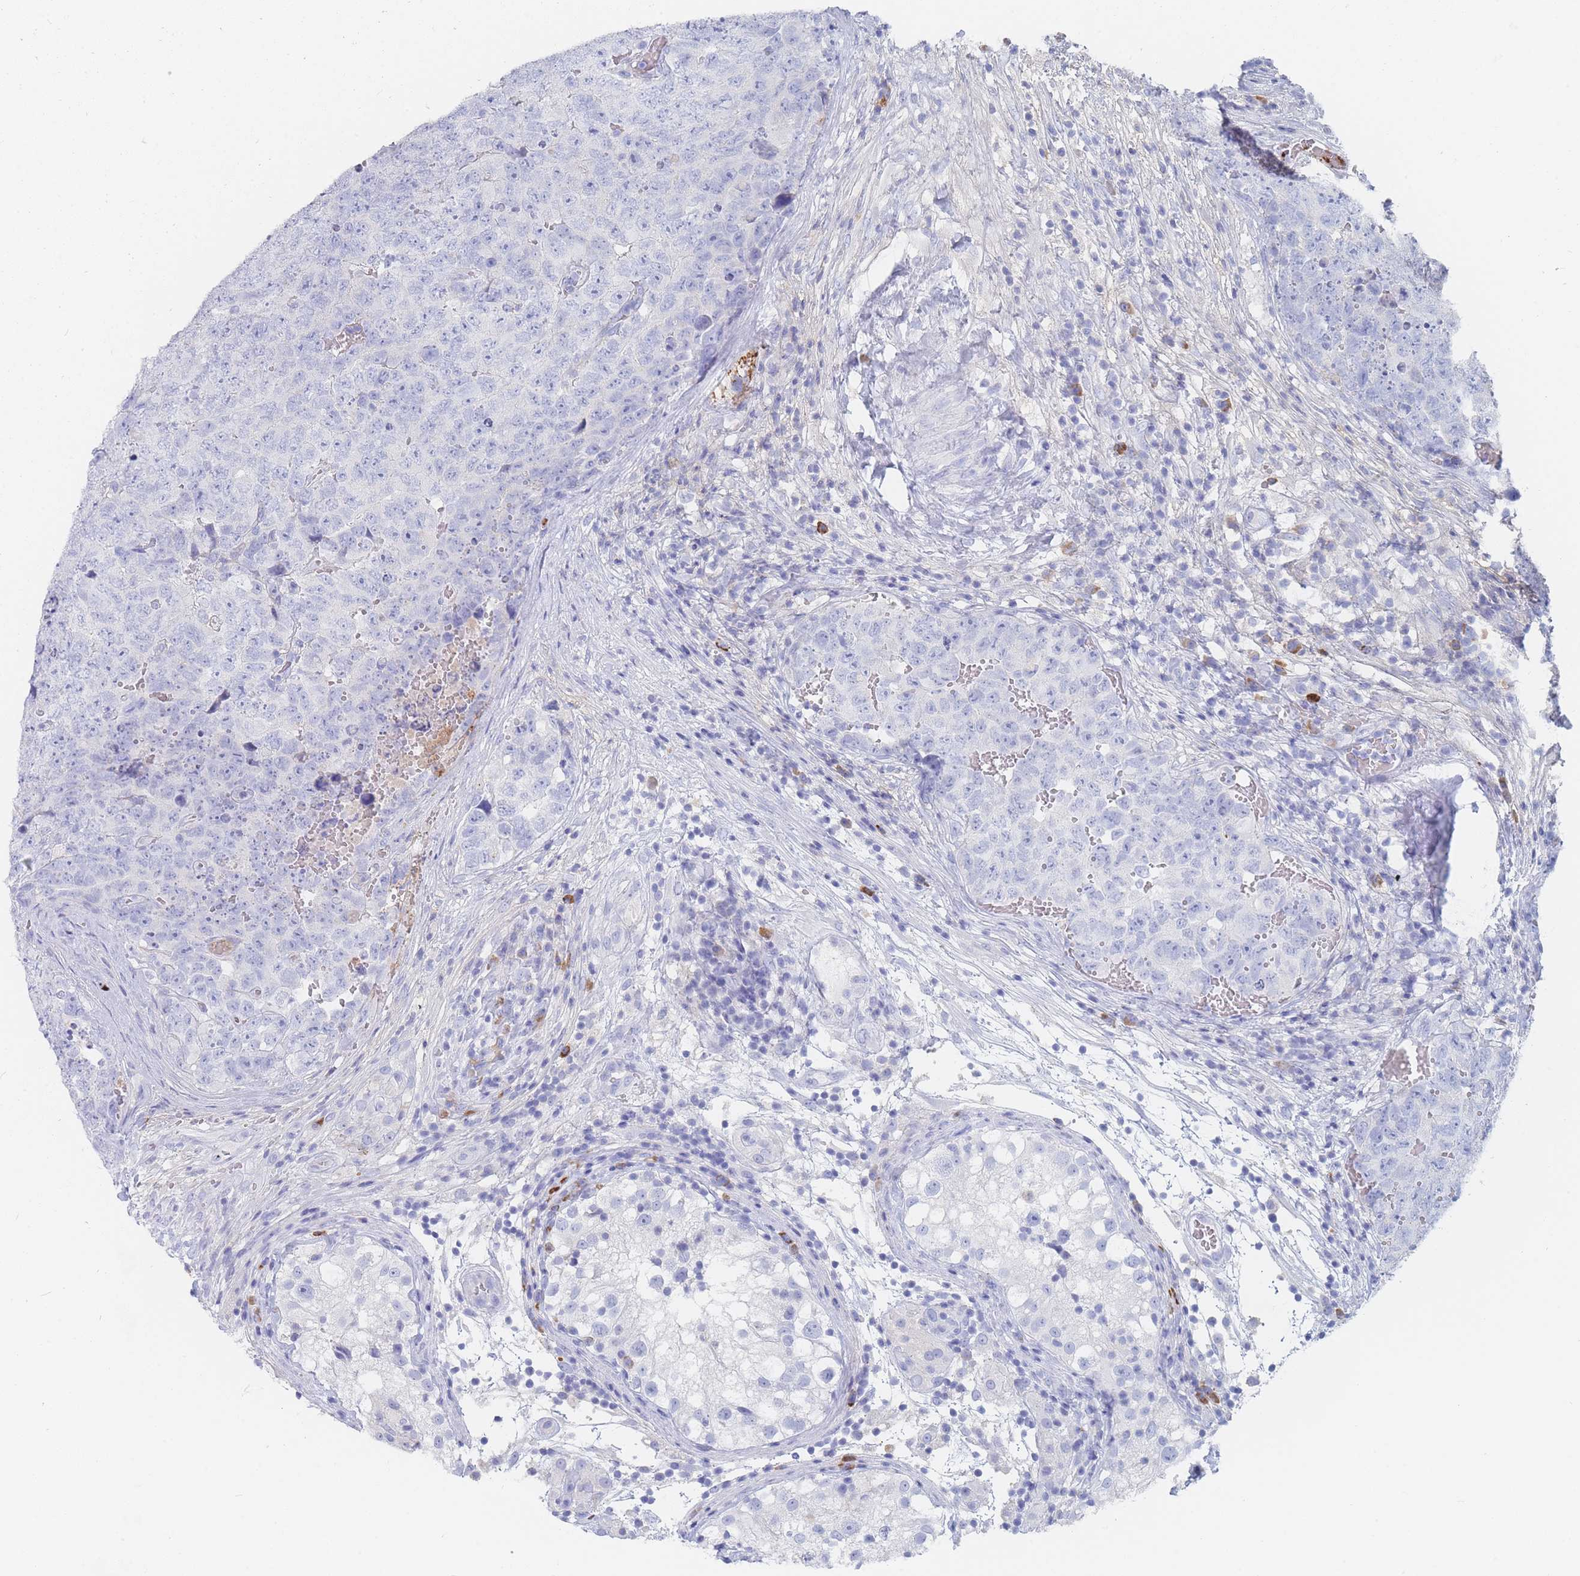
{"staining": {"intensity": "negative", "quantity": "none", "location": "none"}, "tissue": "testis cancer", "cell_type": "Tumor cells", "image_type": "cancer", "snomed": [{"axis": "morphology", "description": "Seminoma, NOS"}, {"axis": "morphology", "description": "Teratoma, malignant, NOS"}, {"axis": "topography", "description": "Testis"}], "caption": "A high-resolution micrograph shows immunohistochemistry (IHC) staining of testis seminoma, which reveals no significant expression in tumor cells.", "gene": "SLC25A35", "patient": {"sex": "male", "age": 34}}